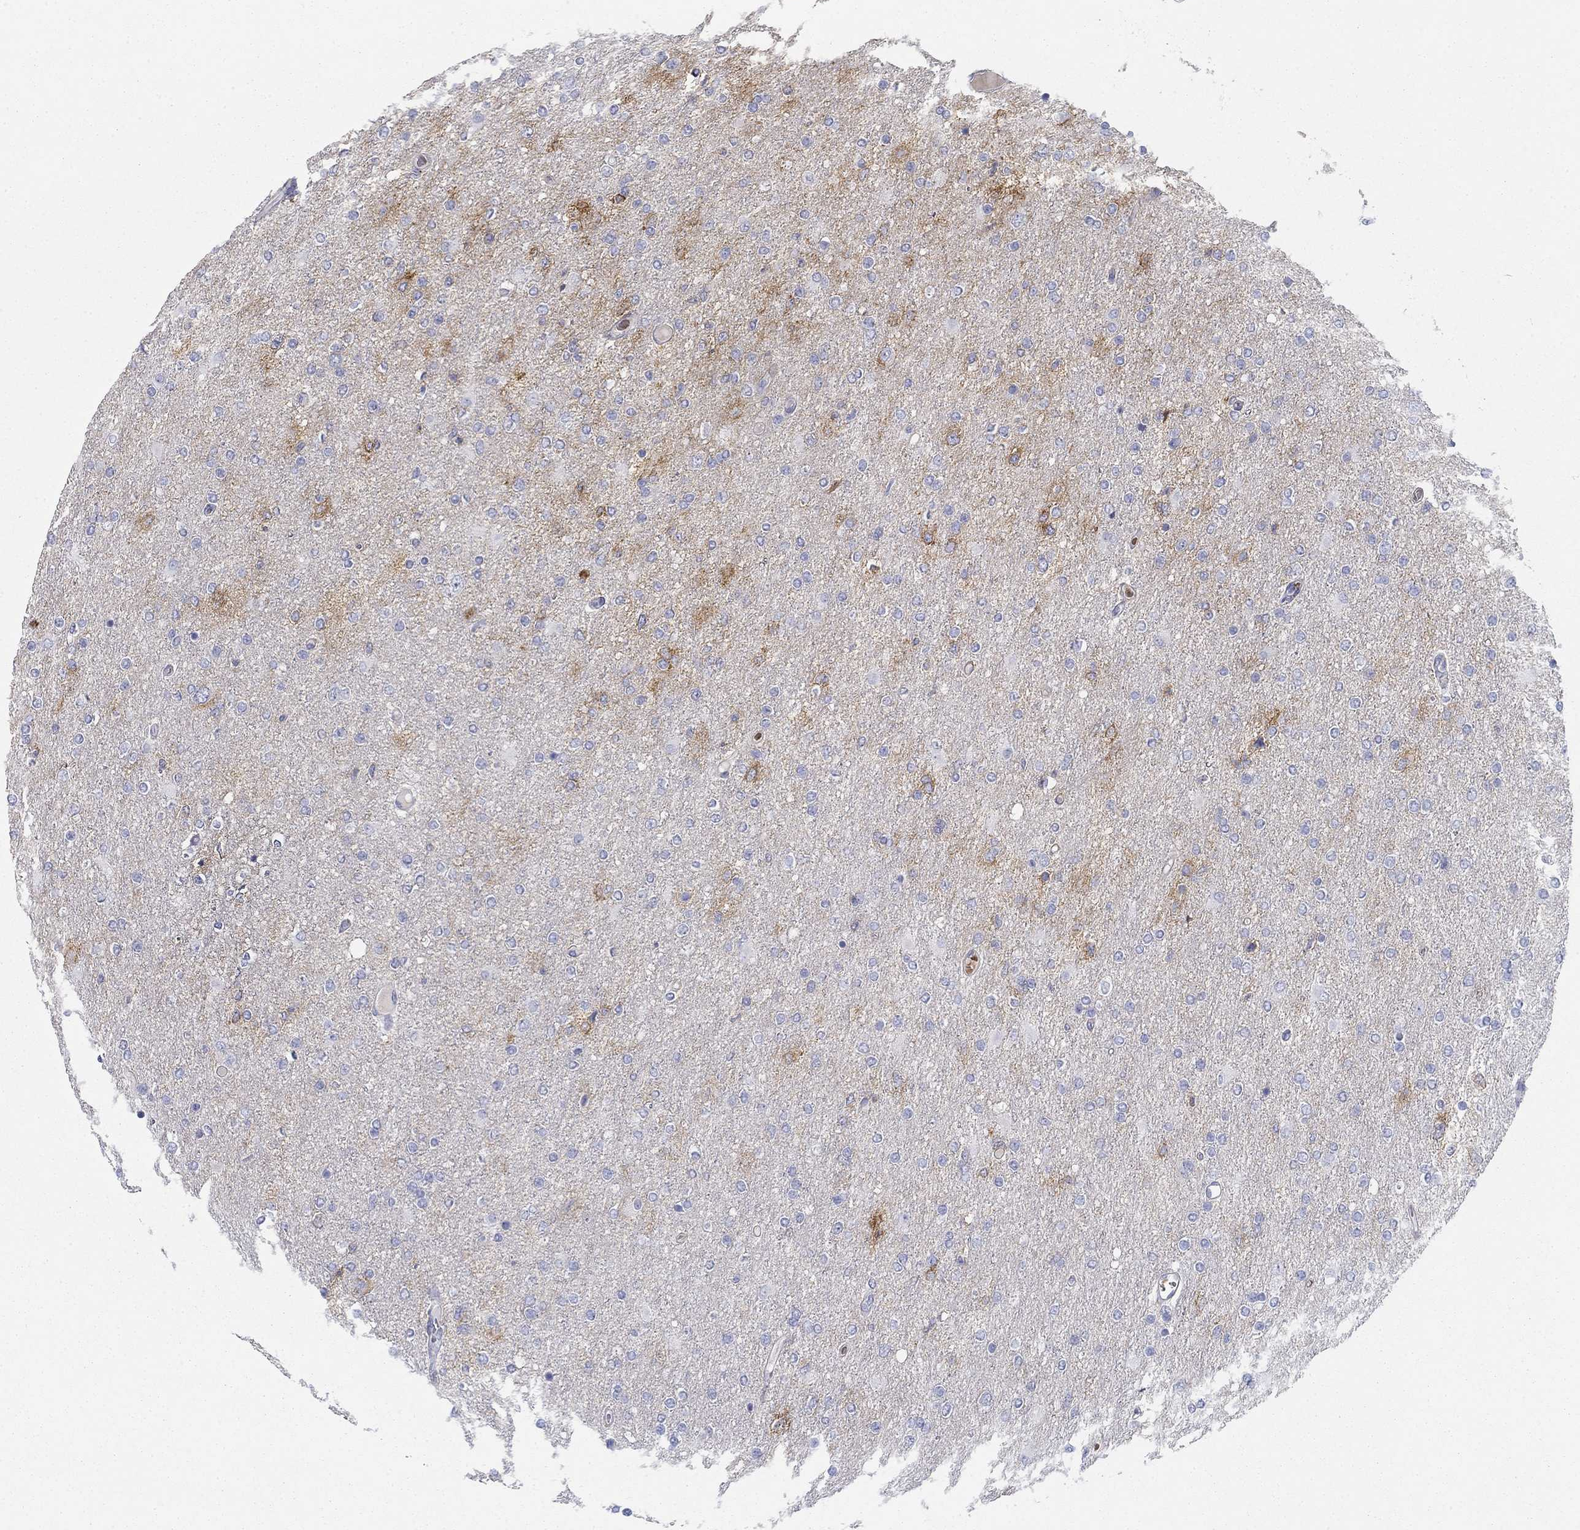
{"staining": {"intensity": "negative", "quantity": "none", "location": "none"}, "tissue": "glioma", "cell_type": "Tumor cells", "image_type": "cancer", "snomed": [{"axis": "morphology", "description": "Glioma, malignant, High grade"}, {"axis": "topography", "description": "Cerebral cortex"}], "caption": "Immunohistochemistry photomicrograph of neoplastic tissue: human glioma stained with DAB (3,3'-diaminobenzidine) reveals no significant protein positivity in tumor cells.", "gene": "GPC1", "patient": {"sex": "male", "age": 70}}